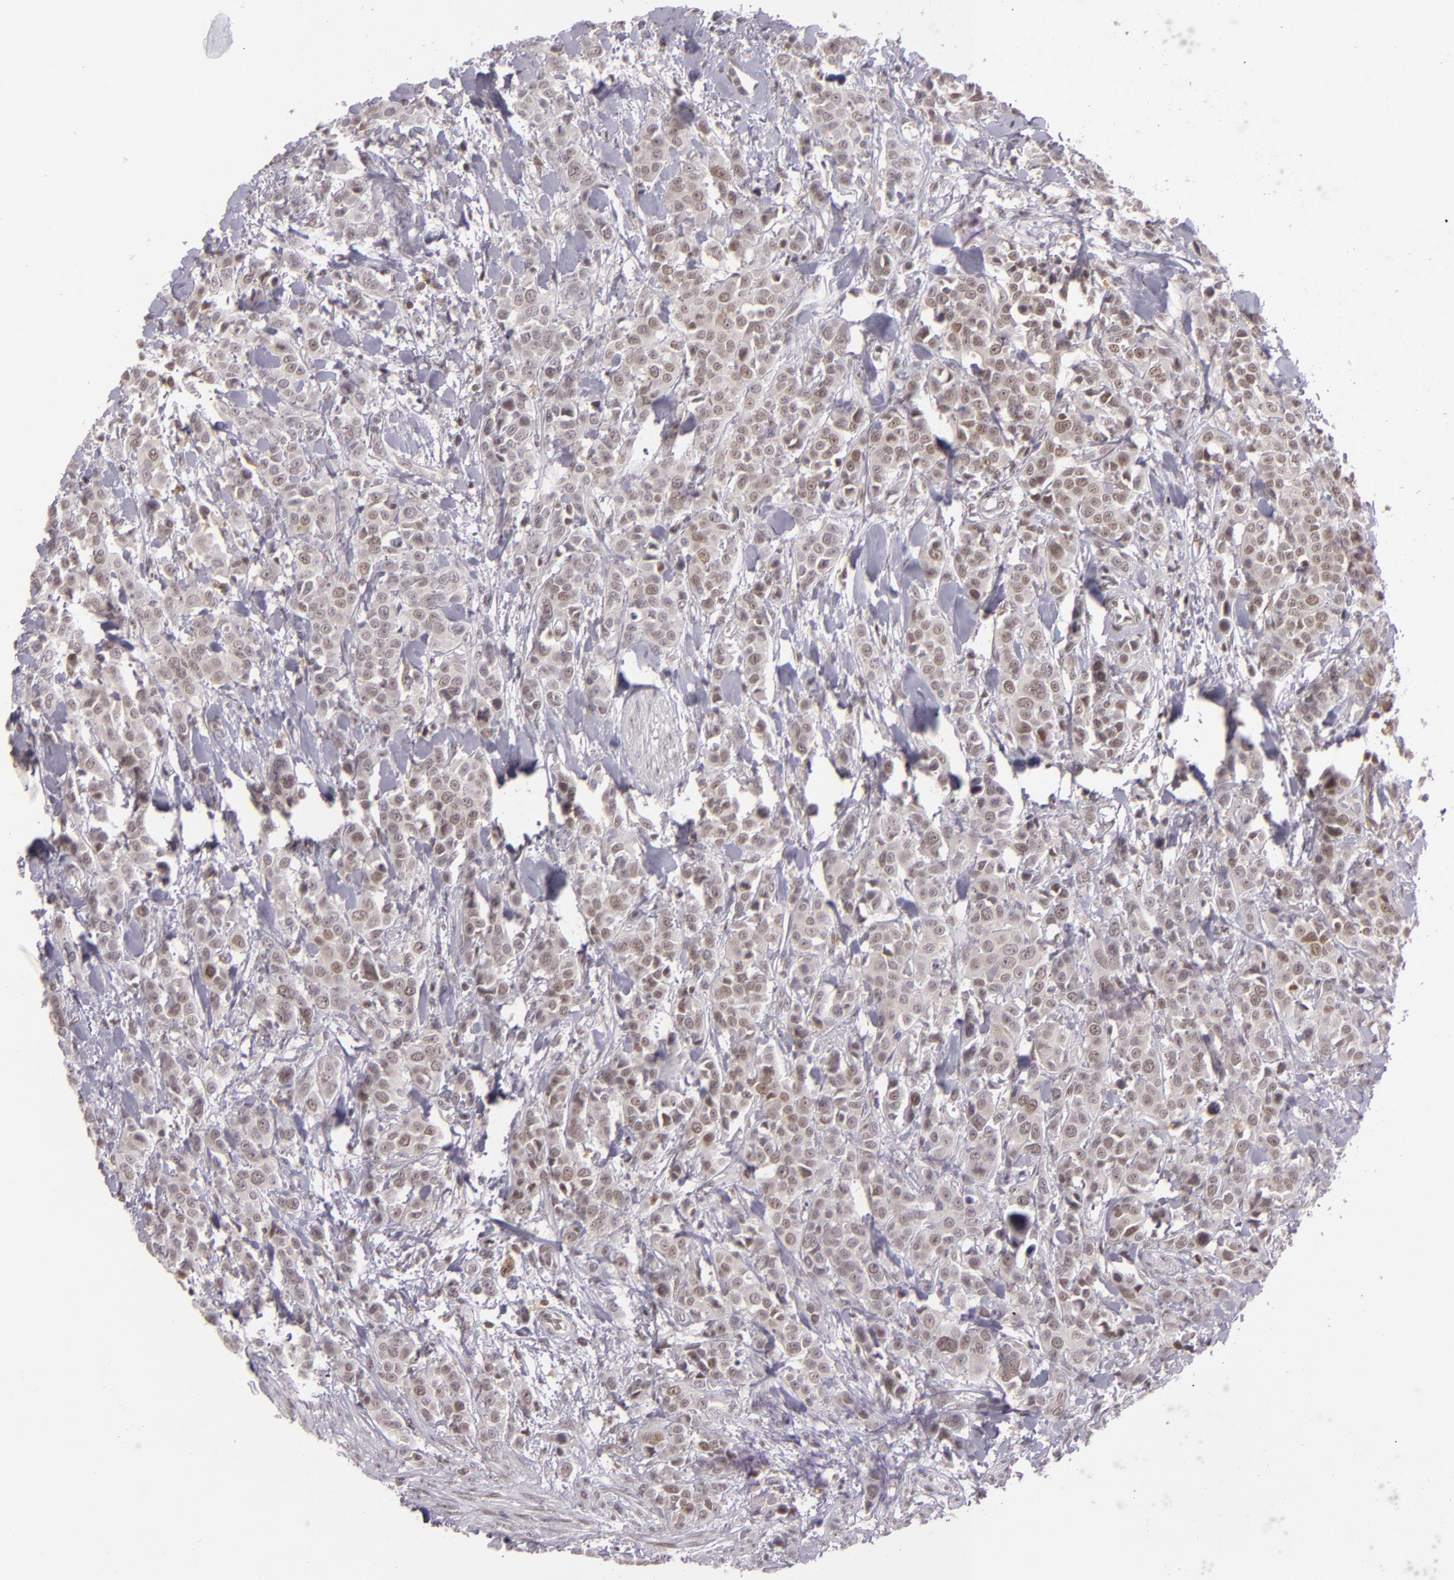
{"staining": {"intensity": "weak", "quantity": ">75%", "location": "nuclear"}, "tissue": "urothelial cancer", "cell_type": "Tumor cells", "image_type": "cancer", "snomed": [{"axis": "morphology", "description": "Urothelial carcinoma, High grade"}, {"axis": "topography", "description": "Urinary bladder"}], "caption": "IHC of high-grade urothelial carcinoma shows low levels of weak nuclear expression in about >75% of tumor cells.", "gene": "ZFX", "patient": {"sex": "male", "age": 56}}